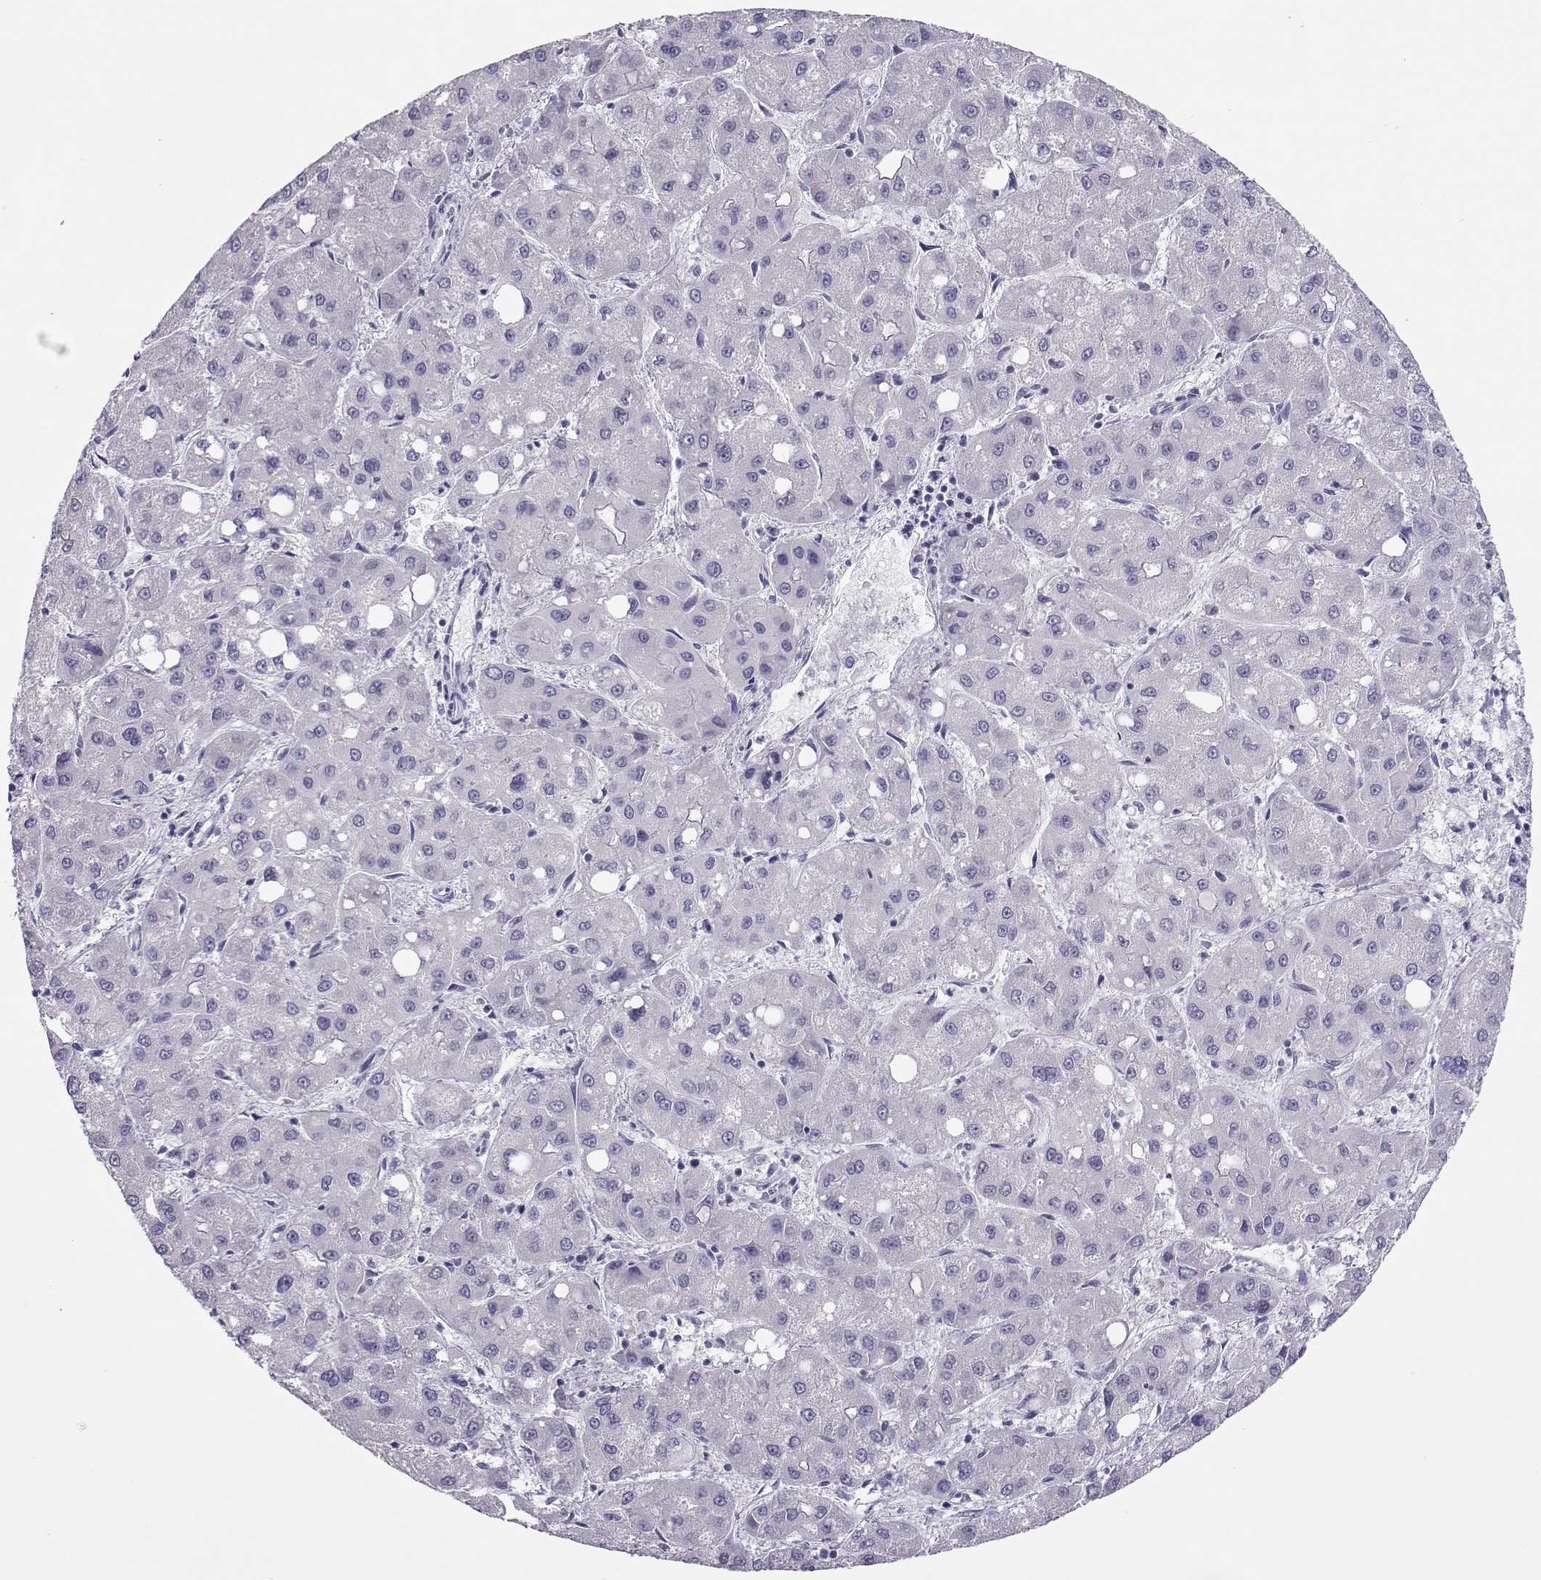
{"staining": {"intensity": "negative", "quantity": "none", "location": "none"}, "tissue": "liver cancer", "cell_type": "Tumor cells", "image_type": "cancer", "snomed": [{"axis": "morphology", "description": "Carcinoma, Hepatocellular, NOS"}, {"axis": "topography", "description": "Liver"}], "caption": "There is no significant expression in tumor cells of liver cancer (hepatocellular carcinoma).", "gene": "TRPM7", "patient": {"sex": "male", "age": 73}}